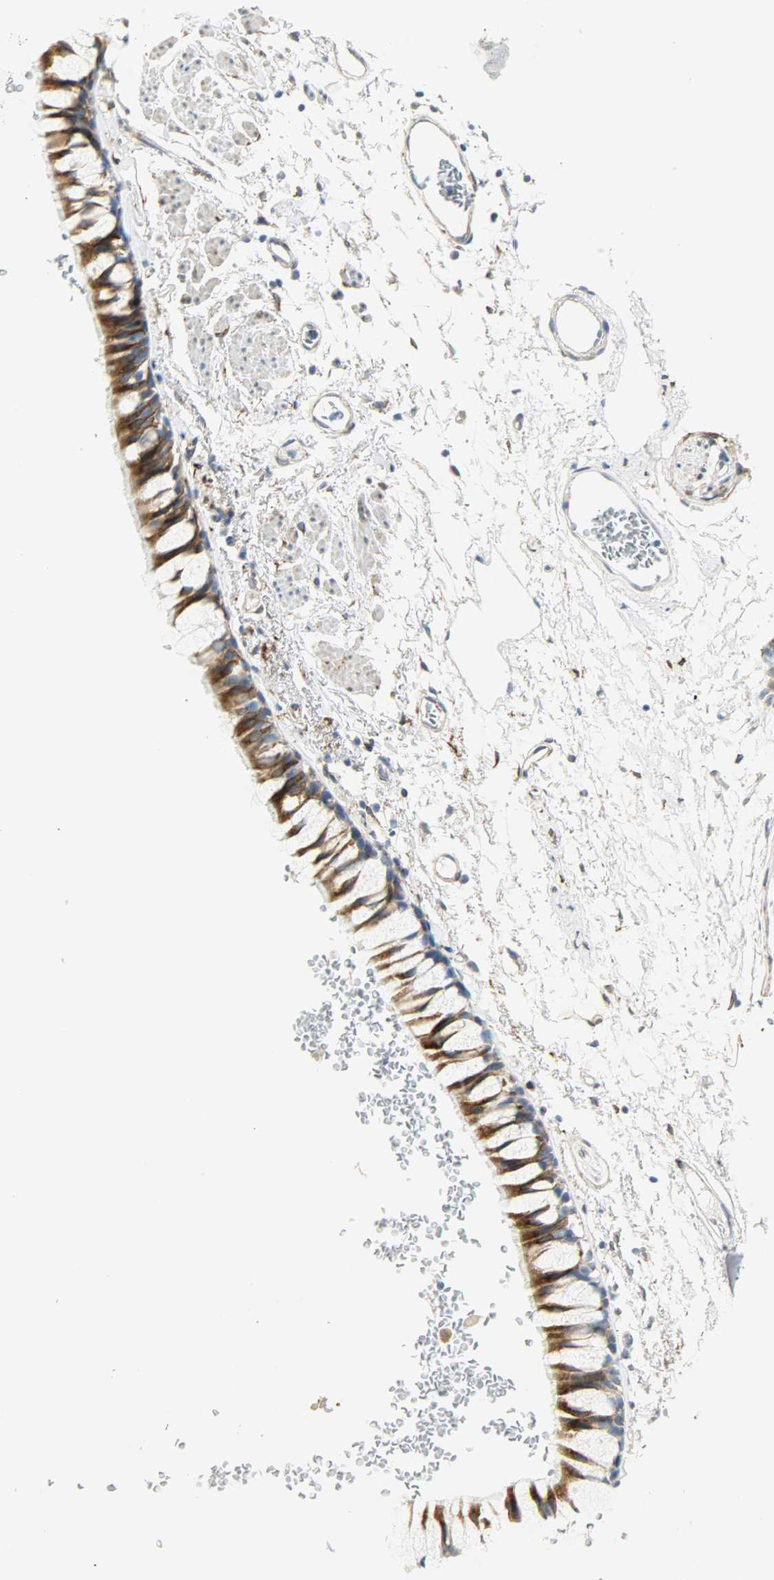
{"staining": {"intensity": "strong", "quantity": ">75%", "location": "cytoplasmic/membranous"}, "tissue": "bronchus", "cell_type": "Respiratory epithelial cells", "image_type": "normal", "snomed": [{"axis": "morphology", "description": "Normal tissue, NOS"}, {"axis": "topography", "description": "Bronchus"}], "caption": "Human bronchus stained with a brown dye displays strong cytoplasmic/membranous positive positivity in approximately >75% of respiratory epithelial cells.", "gene": "PKD2", "patient": {"sex": "female", "age": 73}}